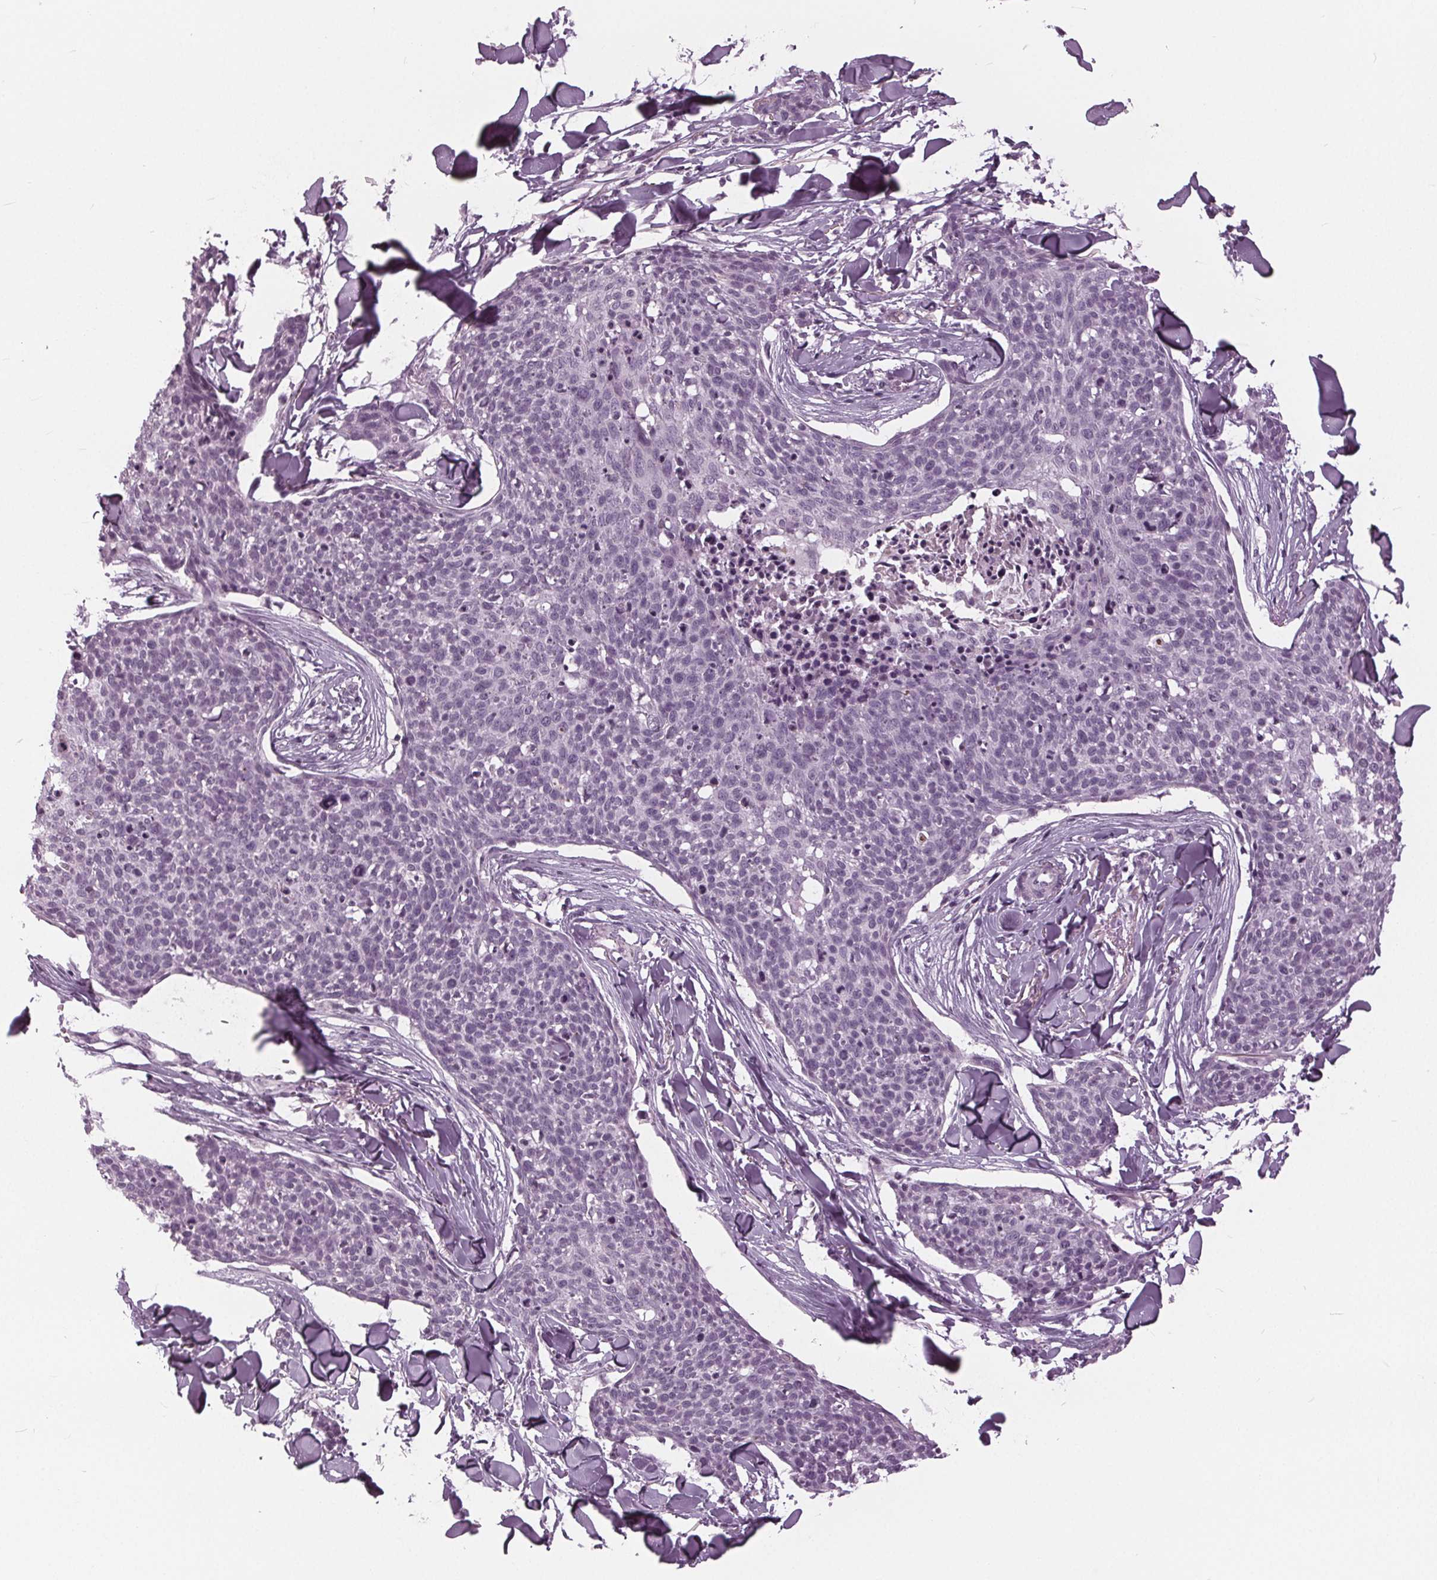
{"staining": {"intensity": "negative", "quantity": "none", "location": "none"}, "tissue": "skin cancer", "cell_type": "Tumor cells", "image_type": "cancer", "snomed": [{"axis": "morphology", "description": "Squamous cell carcinoma, NOS"}, {"axis": "topography", "description": "Skin"}, {"axis": "topography", "description": "Vulva"}], "caption": "Immunohistochemistry (IHC) of human skin squamous cell carcinoma shows no expression in tumor cells.", "gene": "SLC9A4", "patient": {"sex": "female", "age": 75}}